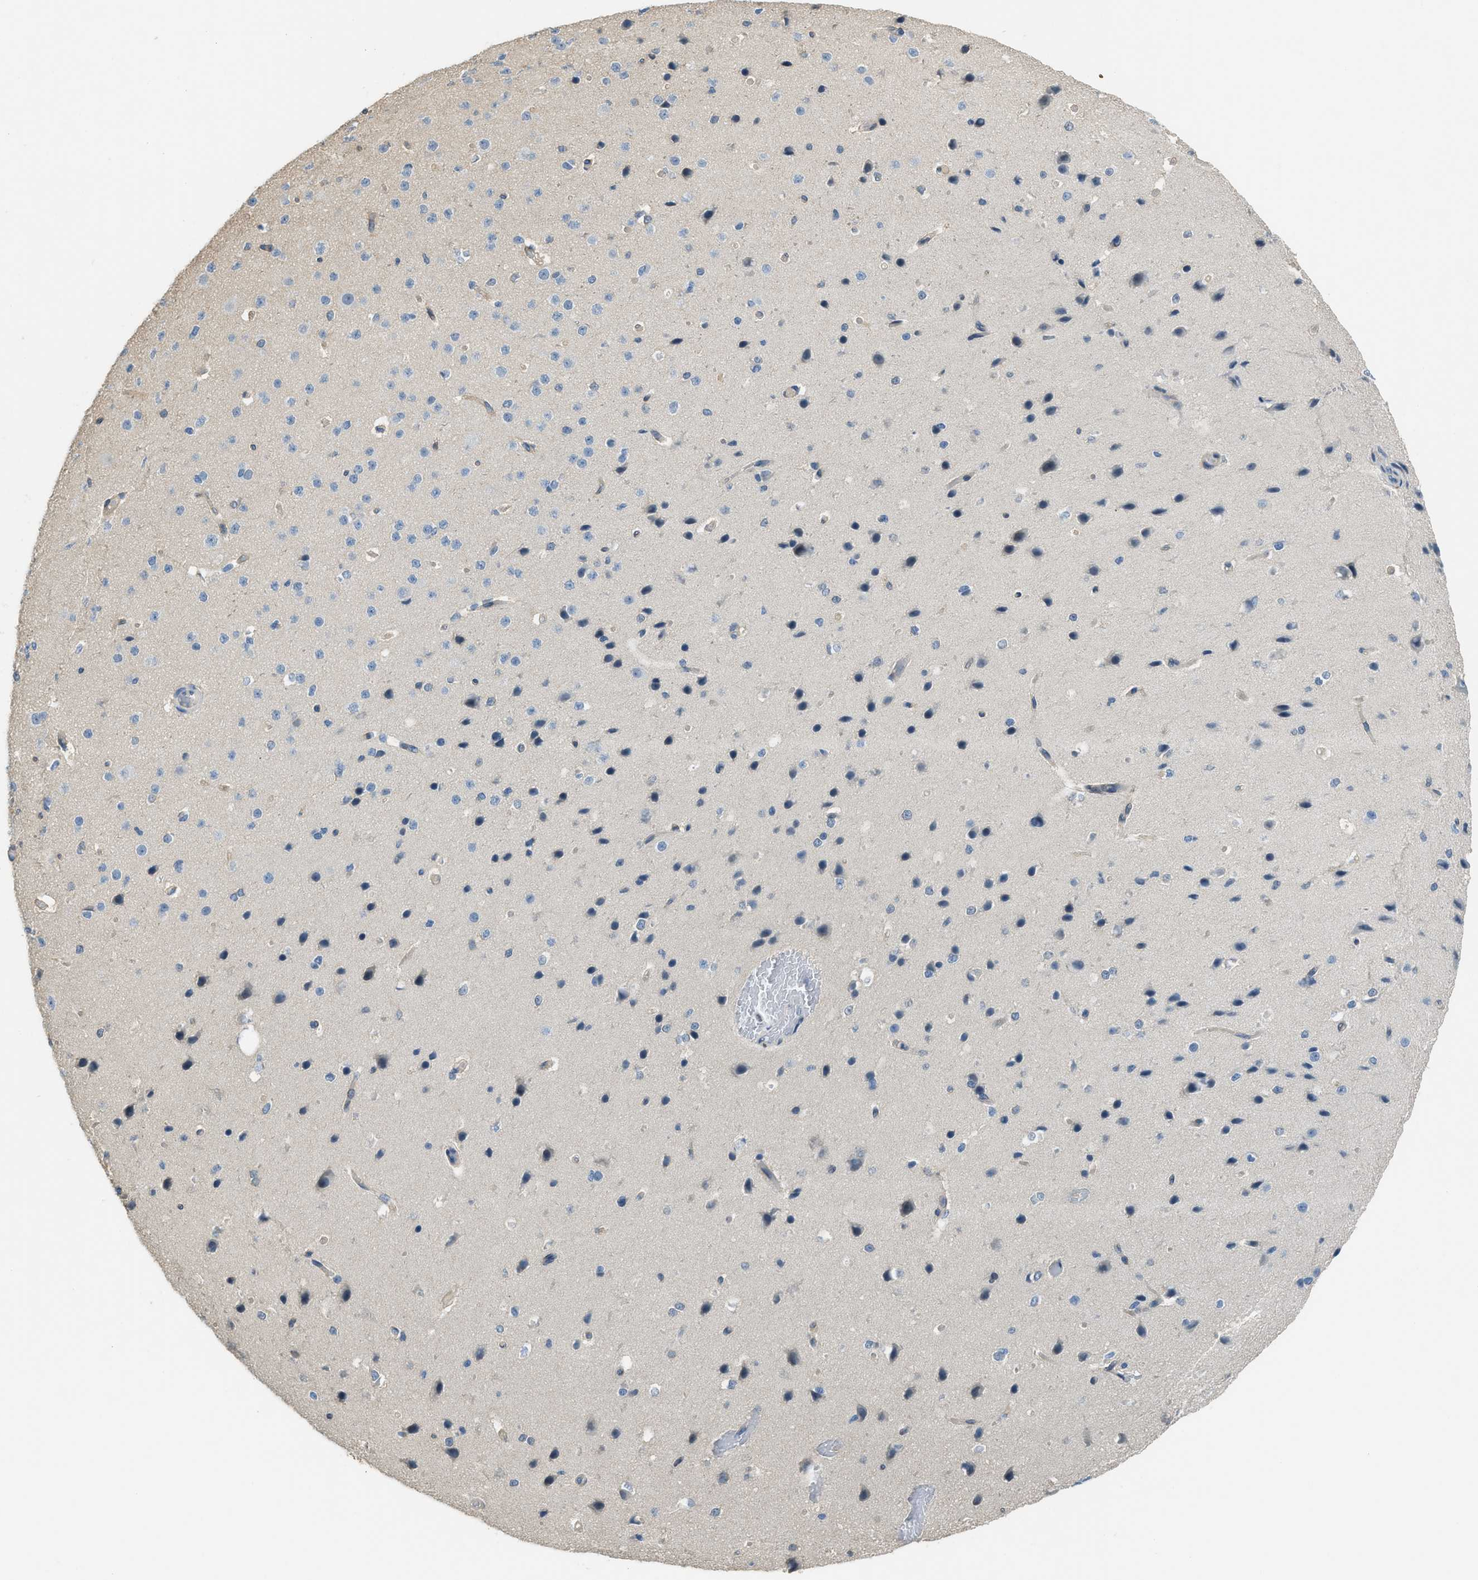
{"staining": {"intensity": "negative", "quantity": "none", "location": "none"}, "tissue": "cerebral cortex", "cell_type": "Endothelial cells", "image_type": "normal", "snomed": [{"axis": "morphology", "description": "Normal tissue, NOS"}, {"axis": "morphology", "description": "Developmental malformation"}, {"axis": "topography", "description": "Cerebral cortex"}], "caption": "Protein analysis of unremarkable cerebral cortex displays no significant staining in endothelial cells. Brightfield microscopy of IHC stained with DAB (brown) and hematoxylin (blue), captured at high magnification.", "gene": "TMEM154", "patient": {"sex": "female", "age": 30}}